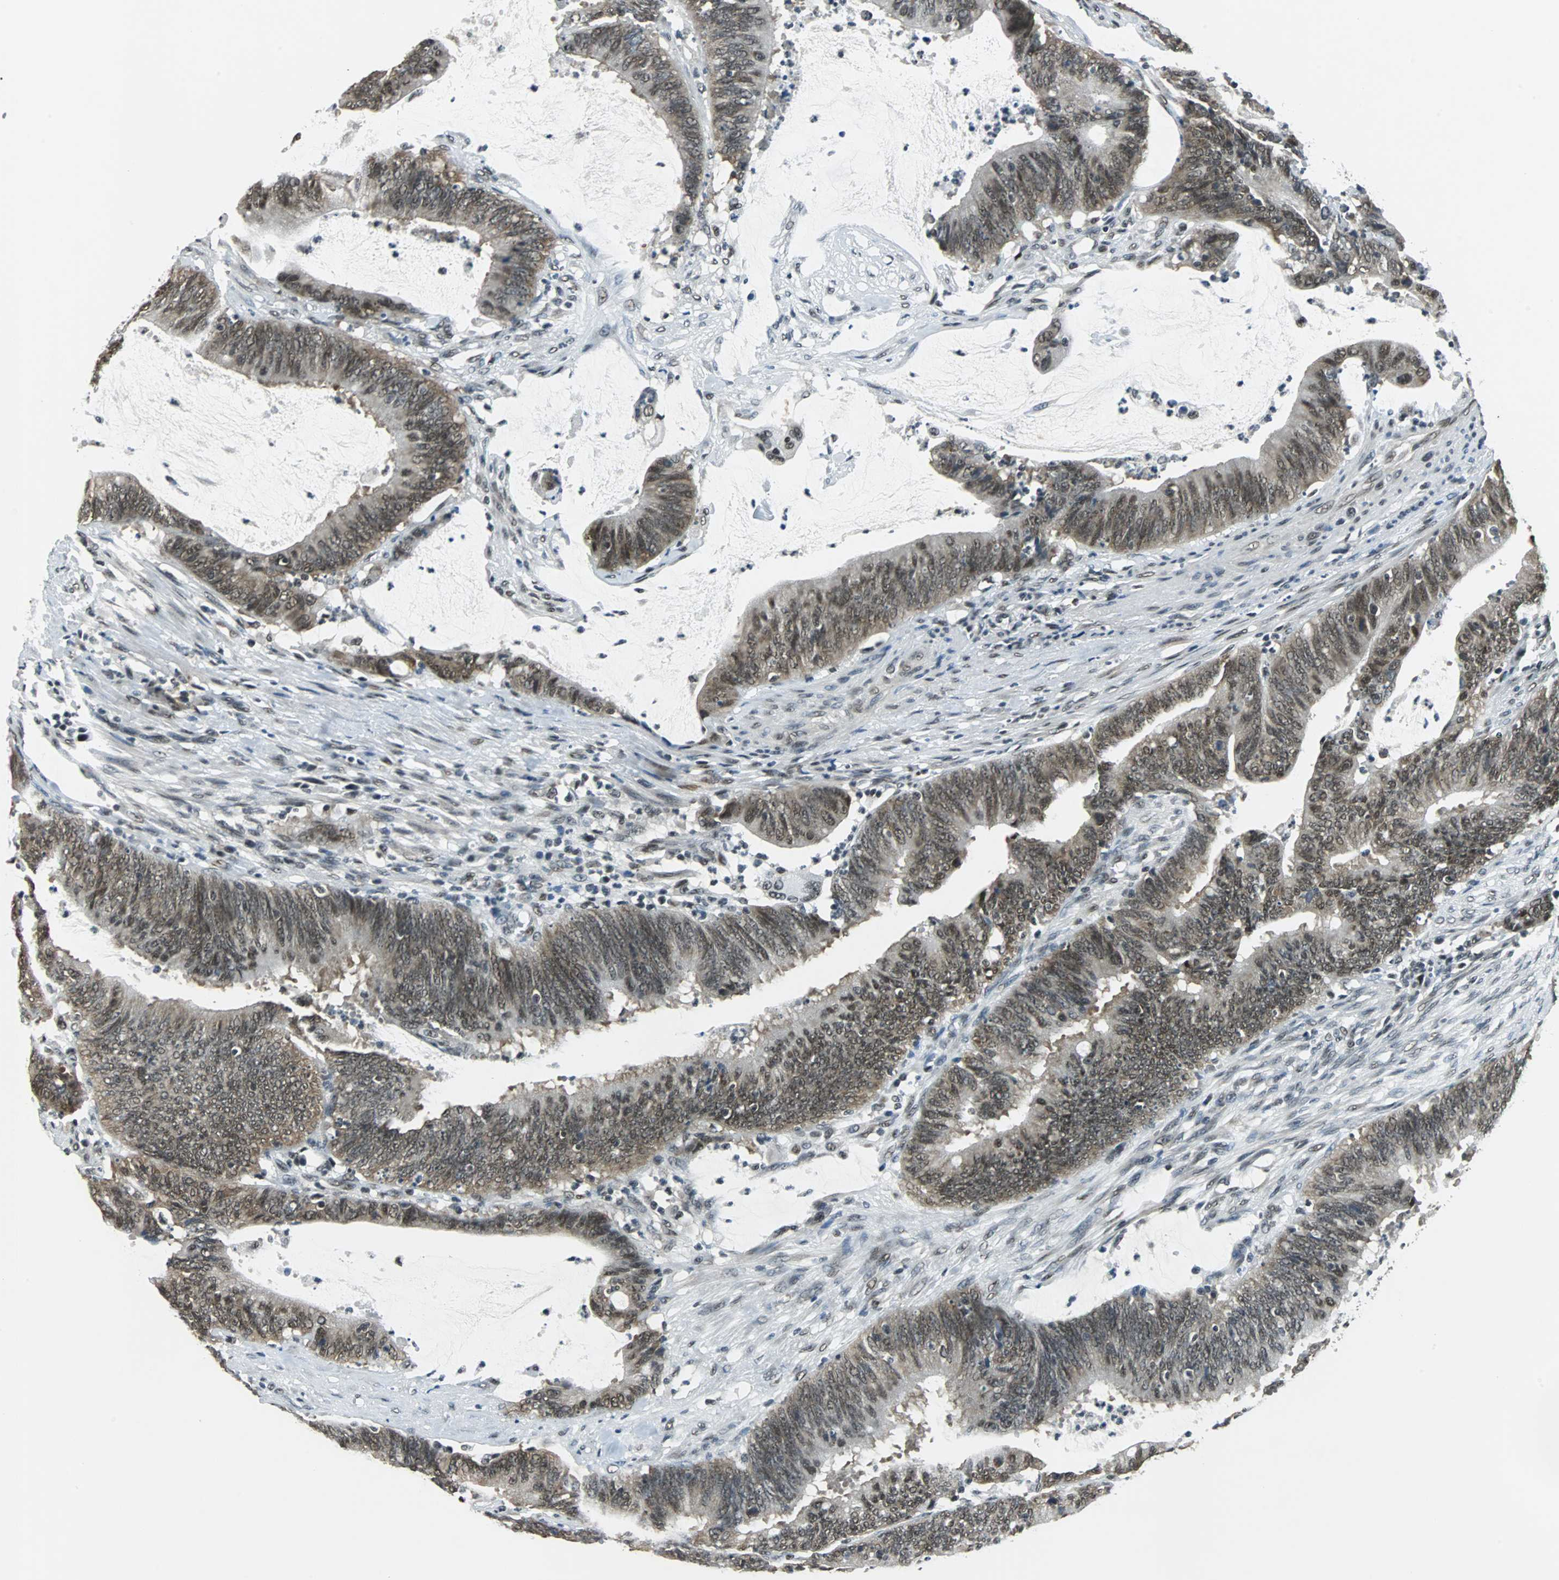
{"staining": {"intensity": "moderate", "quantity": ">75%", "location": "cytoplasmic/membranous,nuclear"}, "tissue": "colorectal cancer", "cell_type": "Tumor cells", "image_type": "cancer", "snomed": [{"axis": "morphology", "description": "Adenocarcinoma, NOS"}, {"axis": "topography", "description": "Rectum"}], "caption": "An immunohistochemistry (IHC) micrograph of tumor tissue is shown. Protein staining in brown highlights moderate cytoplasmic/membranous and nuclear positivity in colorectal cancer within tumor cells. (DAB = brown stain, brightfield microscopy at high magnification).", "gene": "RBM14", "patient": {"sex": "female", "age": 66}}